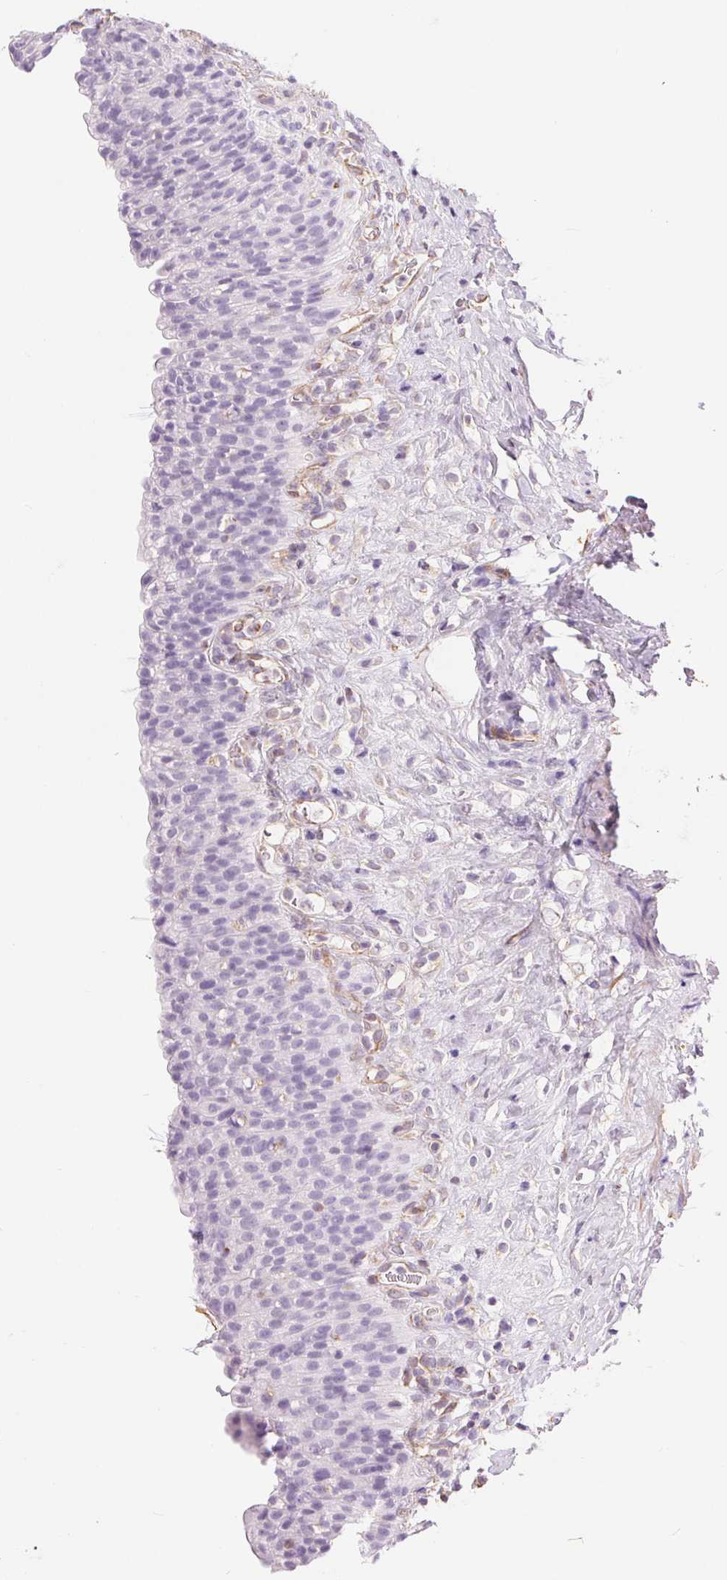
{"staining": {"intensity": "negative", "quantity": "none", "location": "none"}, "tissue": "urinary bladder", "cell_type": "Urothelial cells", "image_type": "normal", "snomed": [{"axis": "morphology", "description": "Normal tissue, NOS"}, {"axis": "topography", "description": "Urinary bladder"}, {"axis": "topography", "description": "Prostate"}], "caption": "Human urinary bladder stained for a protein using immunohistochemistry reveals no staining in urothelial cells.", "gene": "GFAP", "patient": {"sex": "male", "age": 76}}